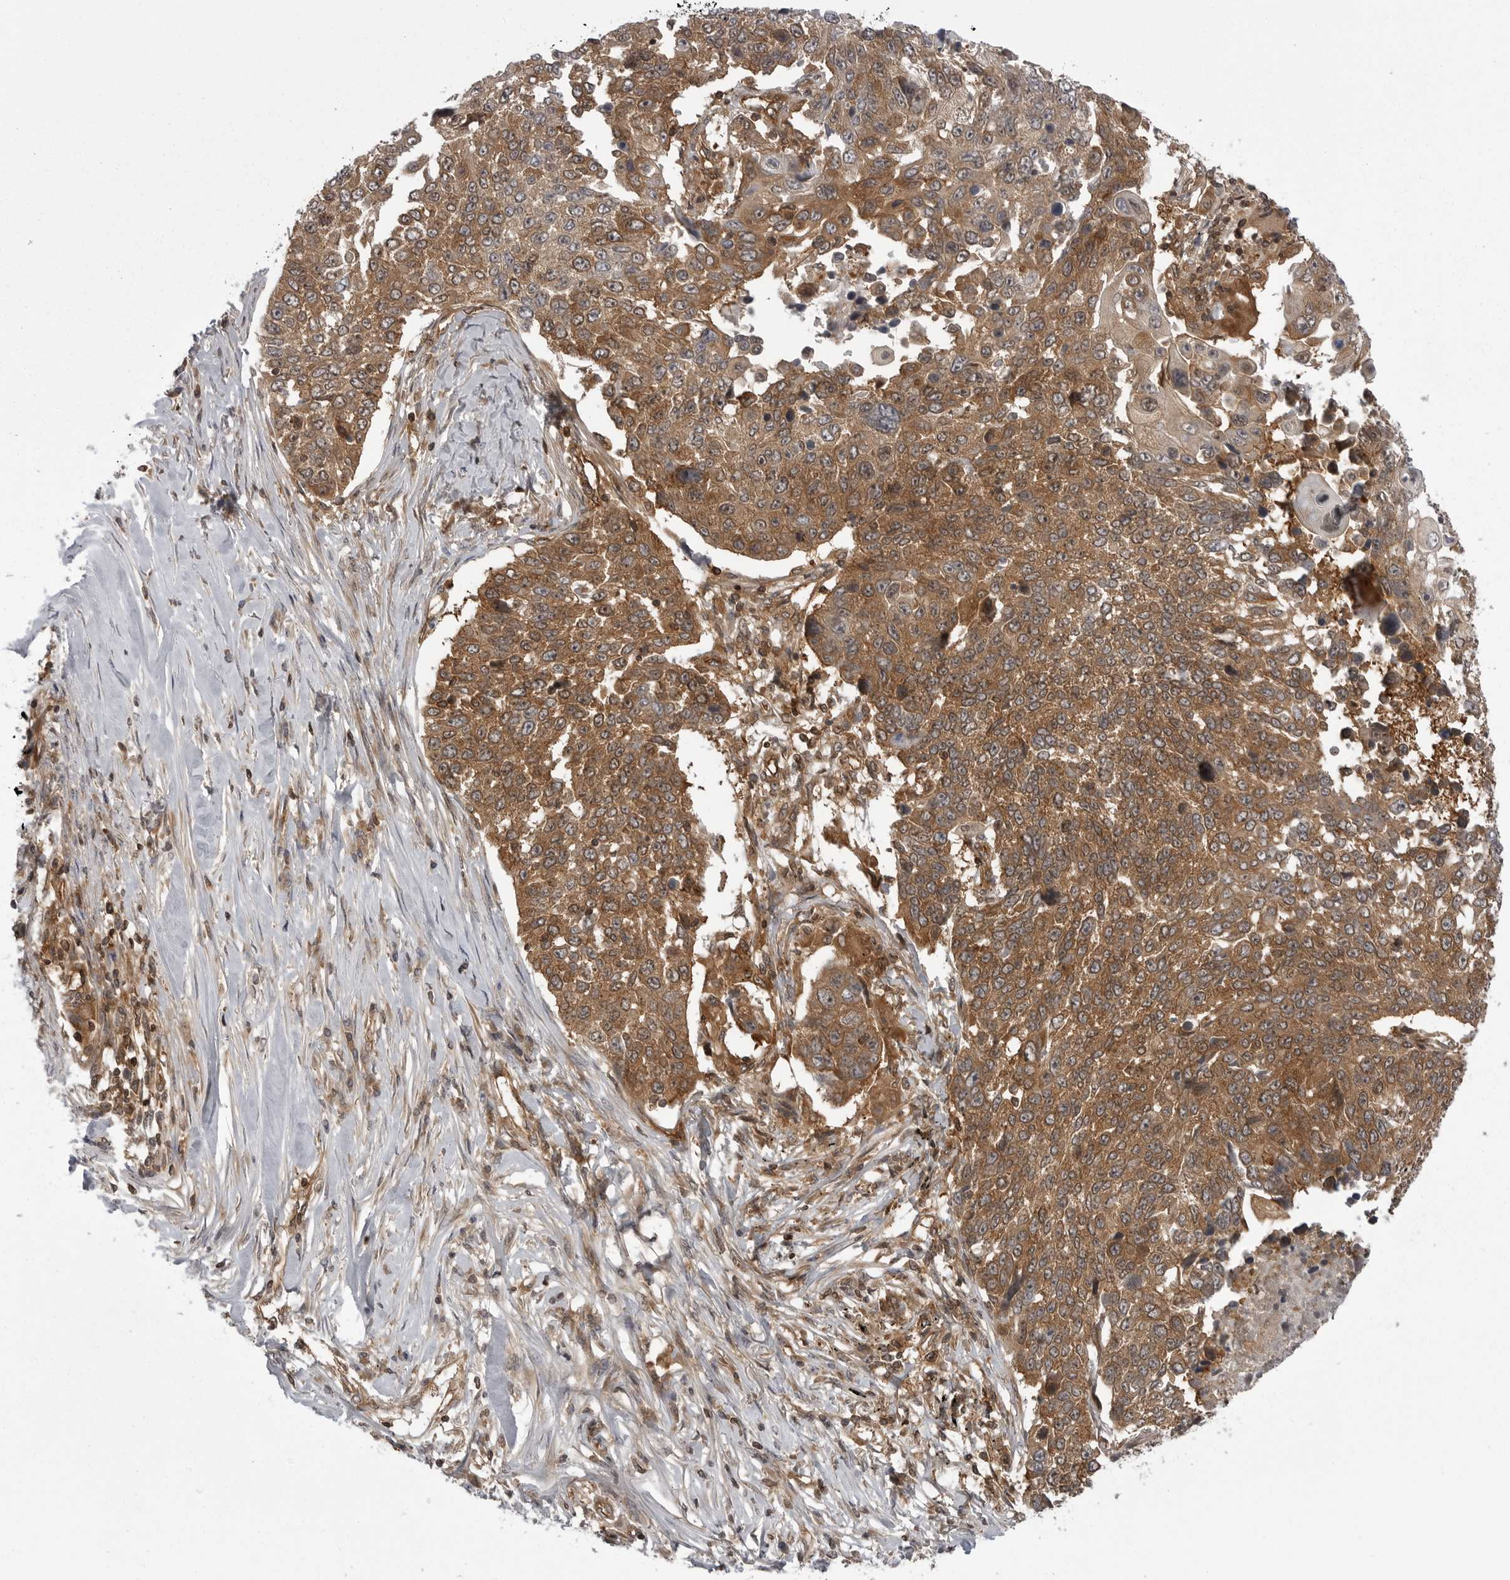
{"staining": {"intensity": "moderate", "quantity": ">75%", "location": "cytoplasmic/membranous"}, "tissue": "lung cancer", "cell_type": "Tumor cells", "image_type": "cancer", "snomed": [{"axis": "morphology", "description": "Squamous cell carcinoma, NOS"}, {"axis": "topography", "description": "Lung"}], "caption": "Protein staining exhibits moderate cytoplasmic/membranous positivity in approximately >75% of tumor cells in lung cancer. (Brightfield microscopy of DAB IHC at high magnification).", "gene": "STK24", "patient": {"sex": "male", "age": 66}}